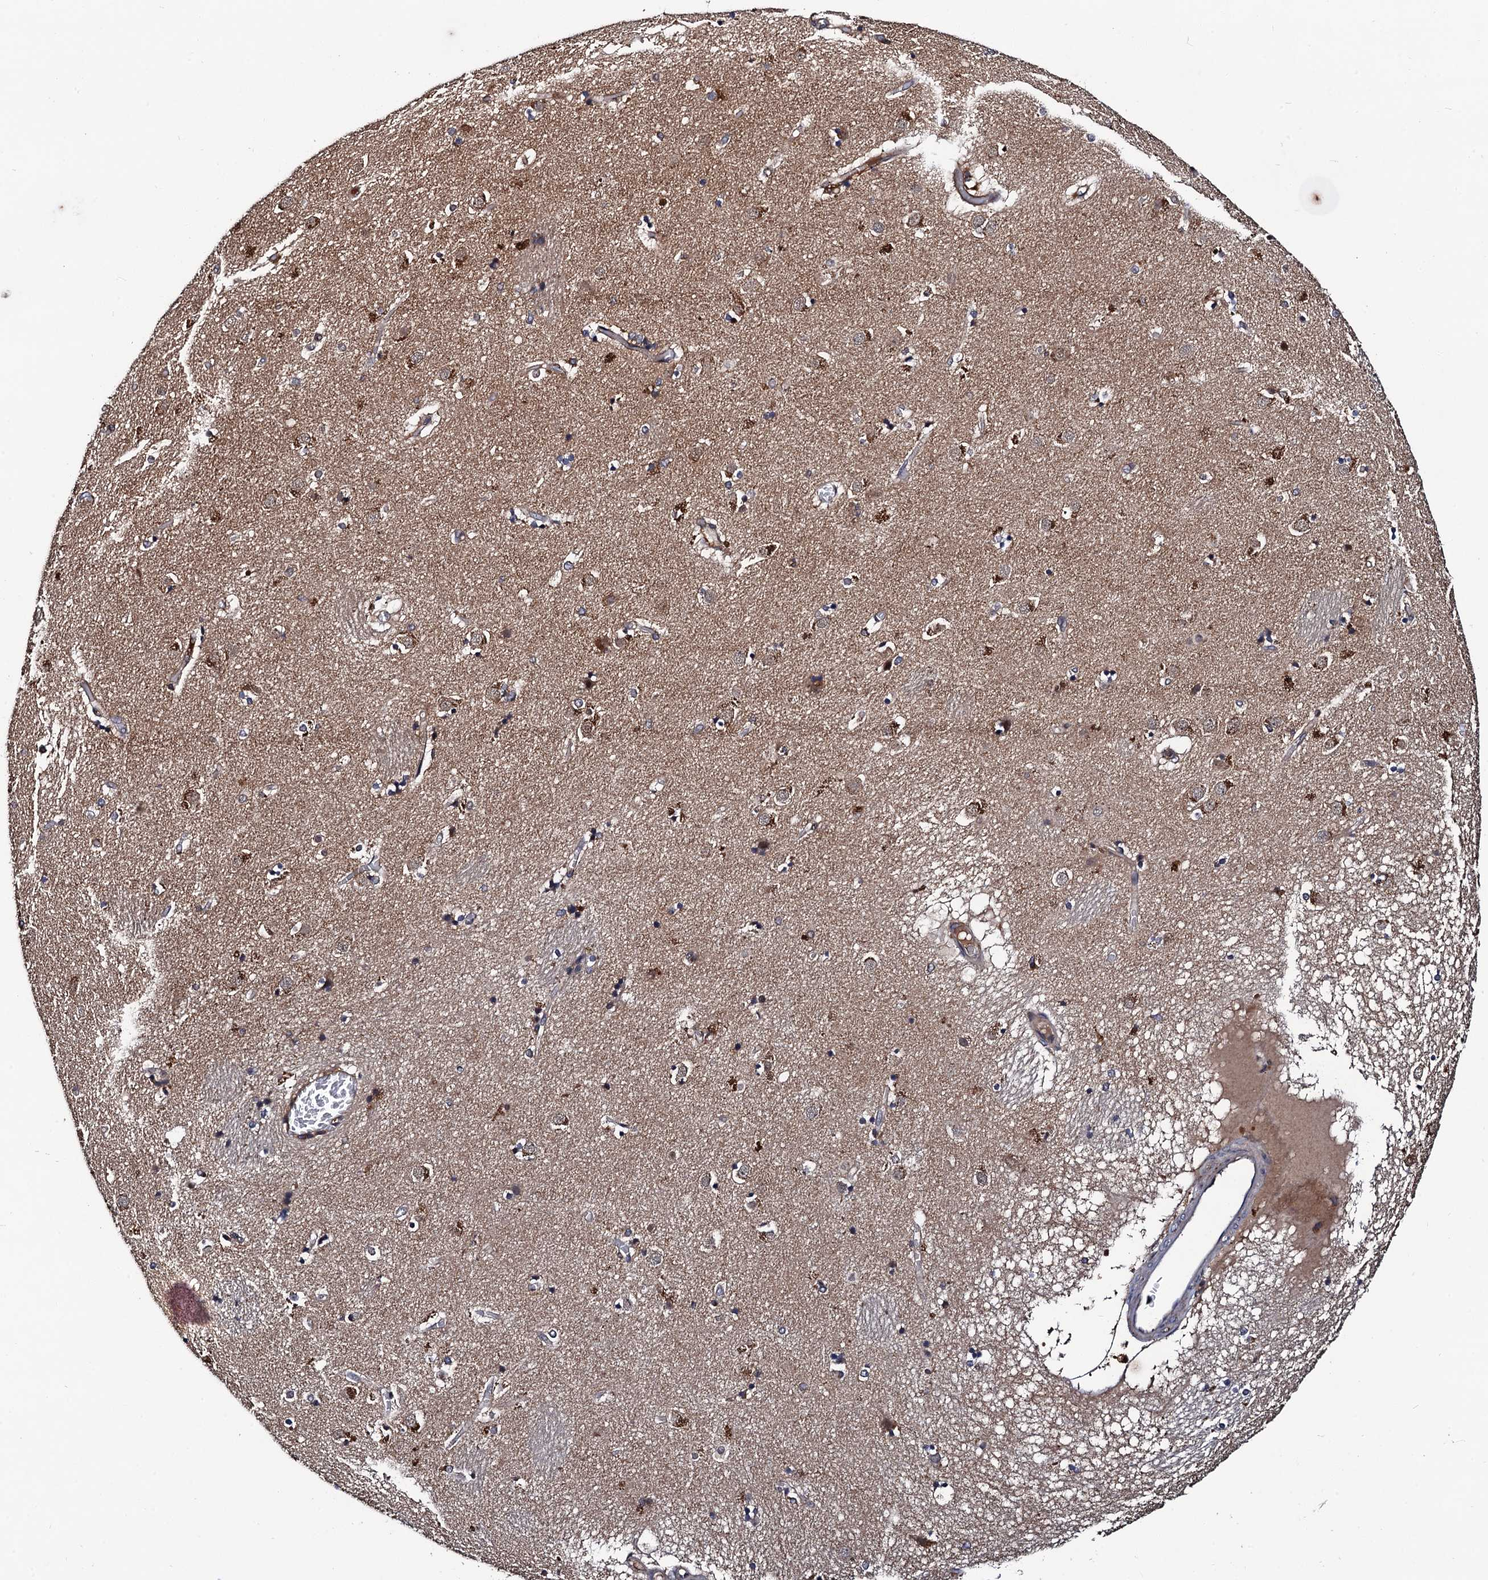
{"staining": {"intensity": "moderate", "quantity": "<25%", "location": "cytoplasmic/membranous"}, "tissue": "caudate", "cell_type": "Glial cells", "image_type": "normal", "snomed": [{"axis": "morphology", "description": "Normal tissue, NOS"}, {"axis": "topography", "description": "Lateral ventricle wall"}], "caption": "Caudate was stained to show a protein in brown. There is low levels of moderate cytoplasmic/membranous staining in about <25% of glial cells. Immunohistochemistry (ihc) stains the protein in brown and the nuclei are stained blue.", "gene": "VPS35", "patient": {"sex": "male", "age": 70}}